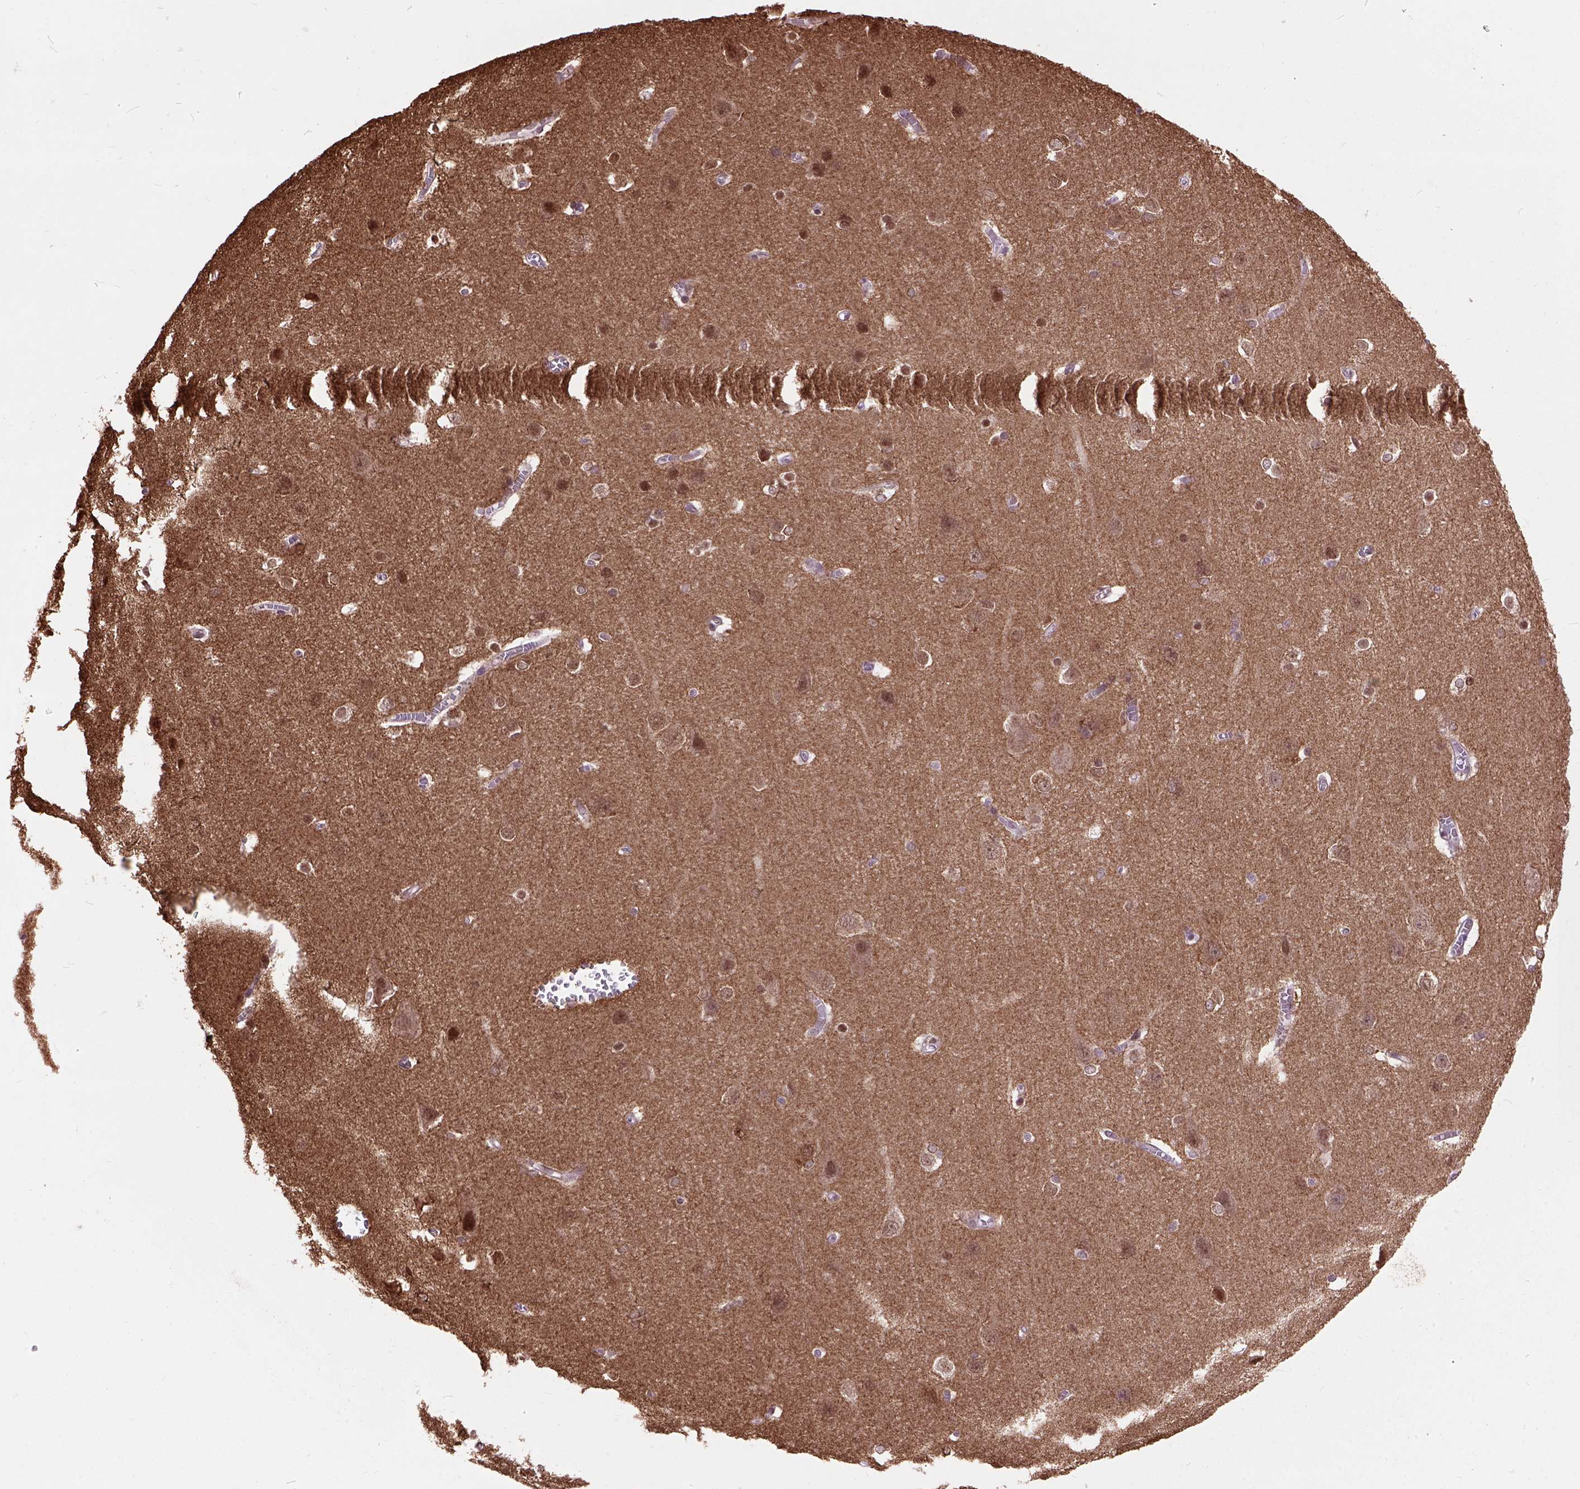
{"staining": {"intensity": "moderate", "quantity": "25%-75%", "location": "cytoplasmic/membranous"}, "tissue": "cerebral cortex", "cell_type": "Glial cells", "image_type": "normal", "snomed": [{"axis": "morphology", "description": "Normal tissue, NOS"}, {"axis": "topography", "description": "Cerebral cortex"}], "caption": "Cerebral cortex stained with a brown dye reveals moderate cytoplasmic/membranous positive staining in approximately 25%-75% of glial cells.", "gene": "MAPT", "patient": {"sex": "male", "age": 37}}